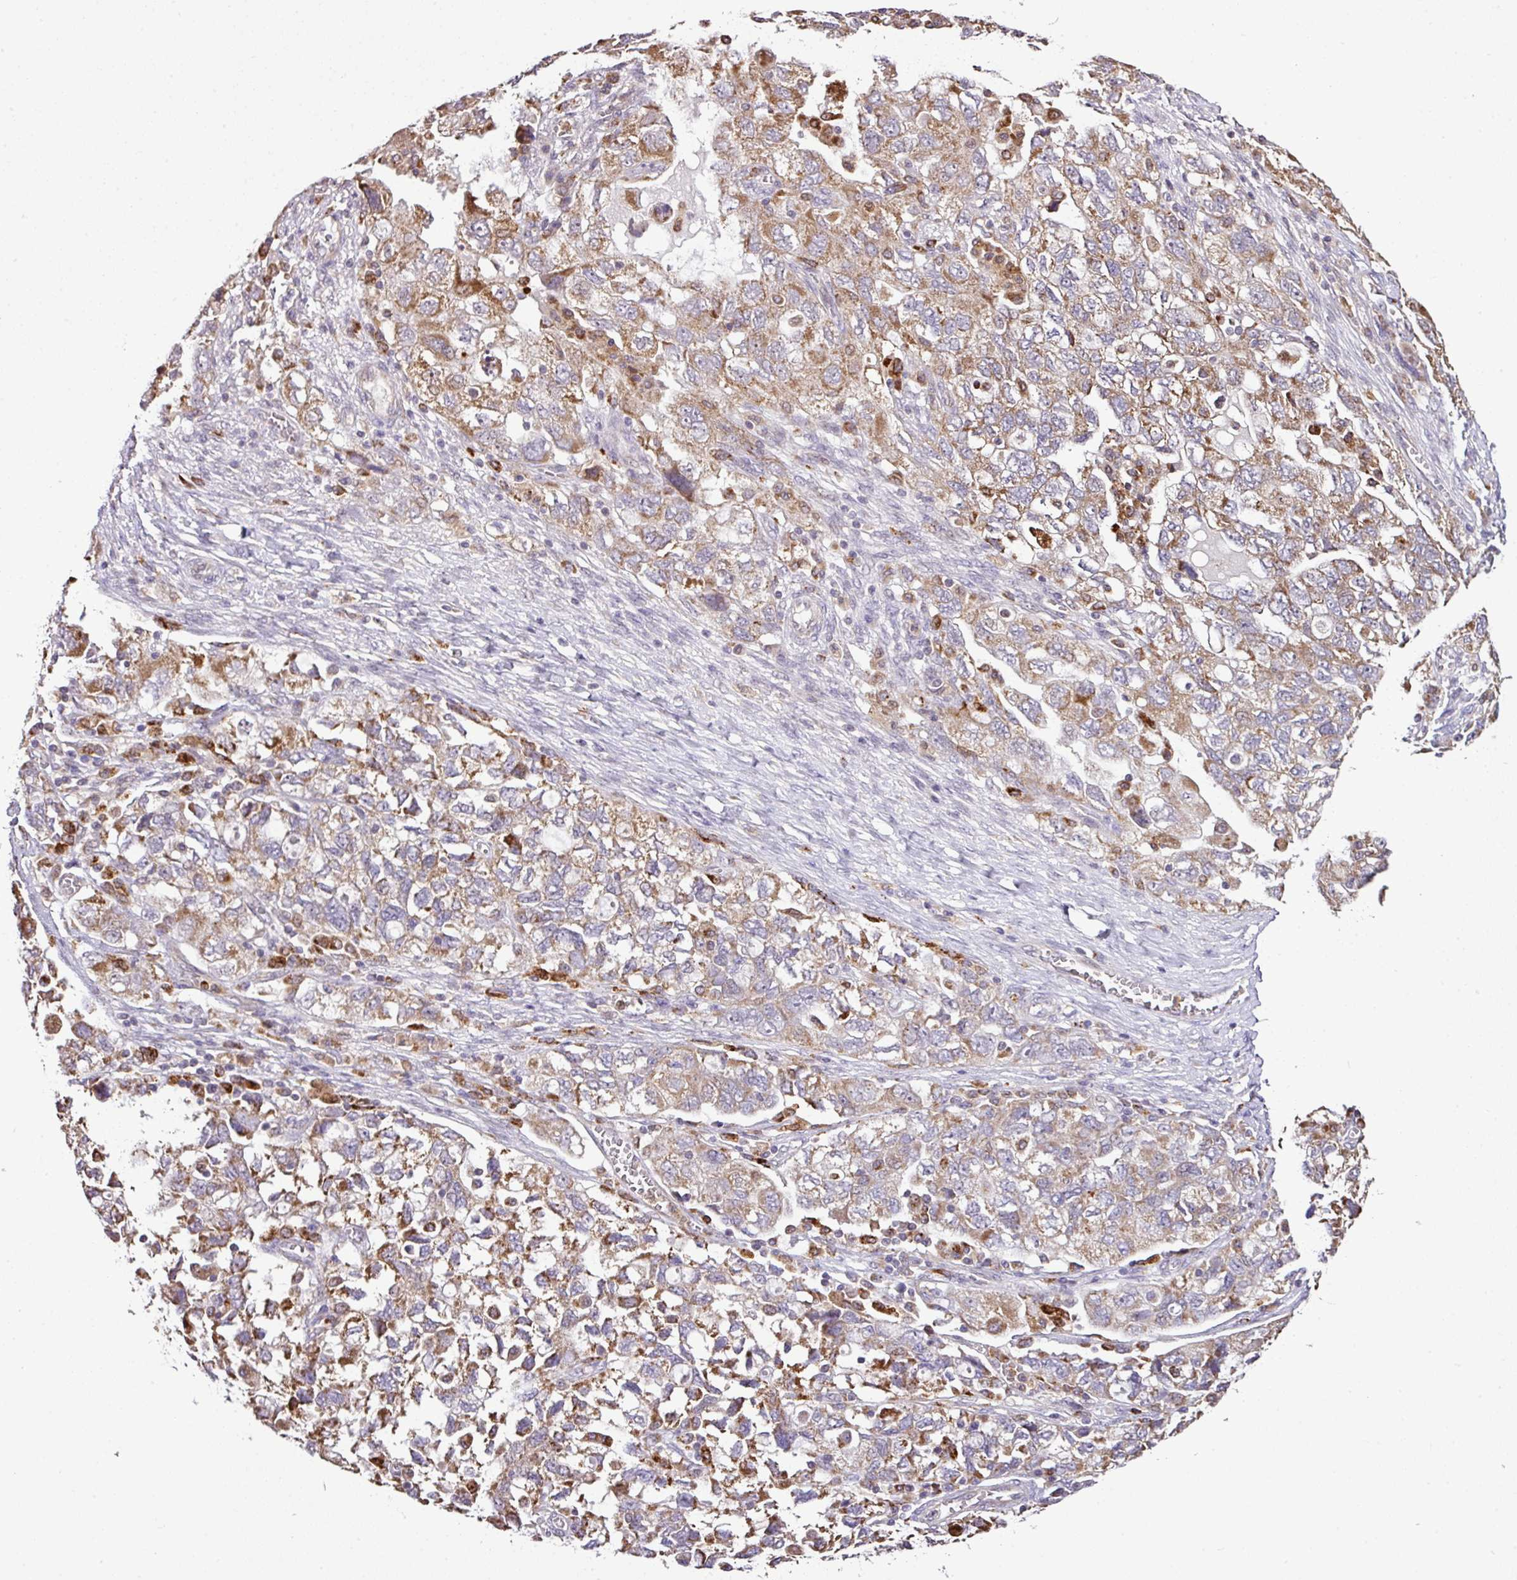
{"staining": {"intensity": "moderate", "quantity": ">75%", "location": "cytoplasmic/membranous"}, "tissue": "ovarian cancer", "cell_type": "Tumor cells", "image_type": "cancer", "snomed": [{"axis": "morphology", "description": "Carcinoma, NOS"}, {"axis": "morphology", "description": "Cystadenocarcinoma, serous, NOS"}, {"axis": "topography", "description": "Ovary"}], "caption": "An IHC photomicrograph of neoplastic tissue is shown. Protein staining in brown shows moderate cytoplasmic/membranous positivity in ovarian cancer (carcinoma) within tumor cells.", "gene": "SMCO4", "patient": {"sex": "female", "age": 69}}